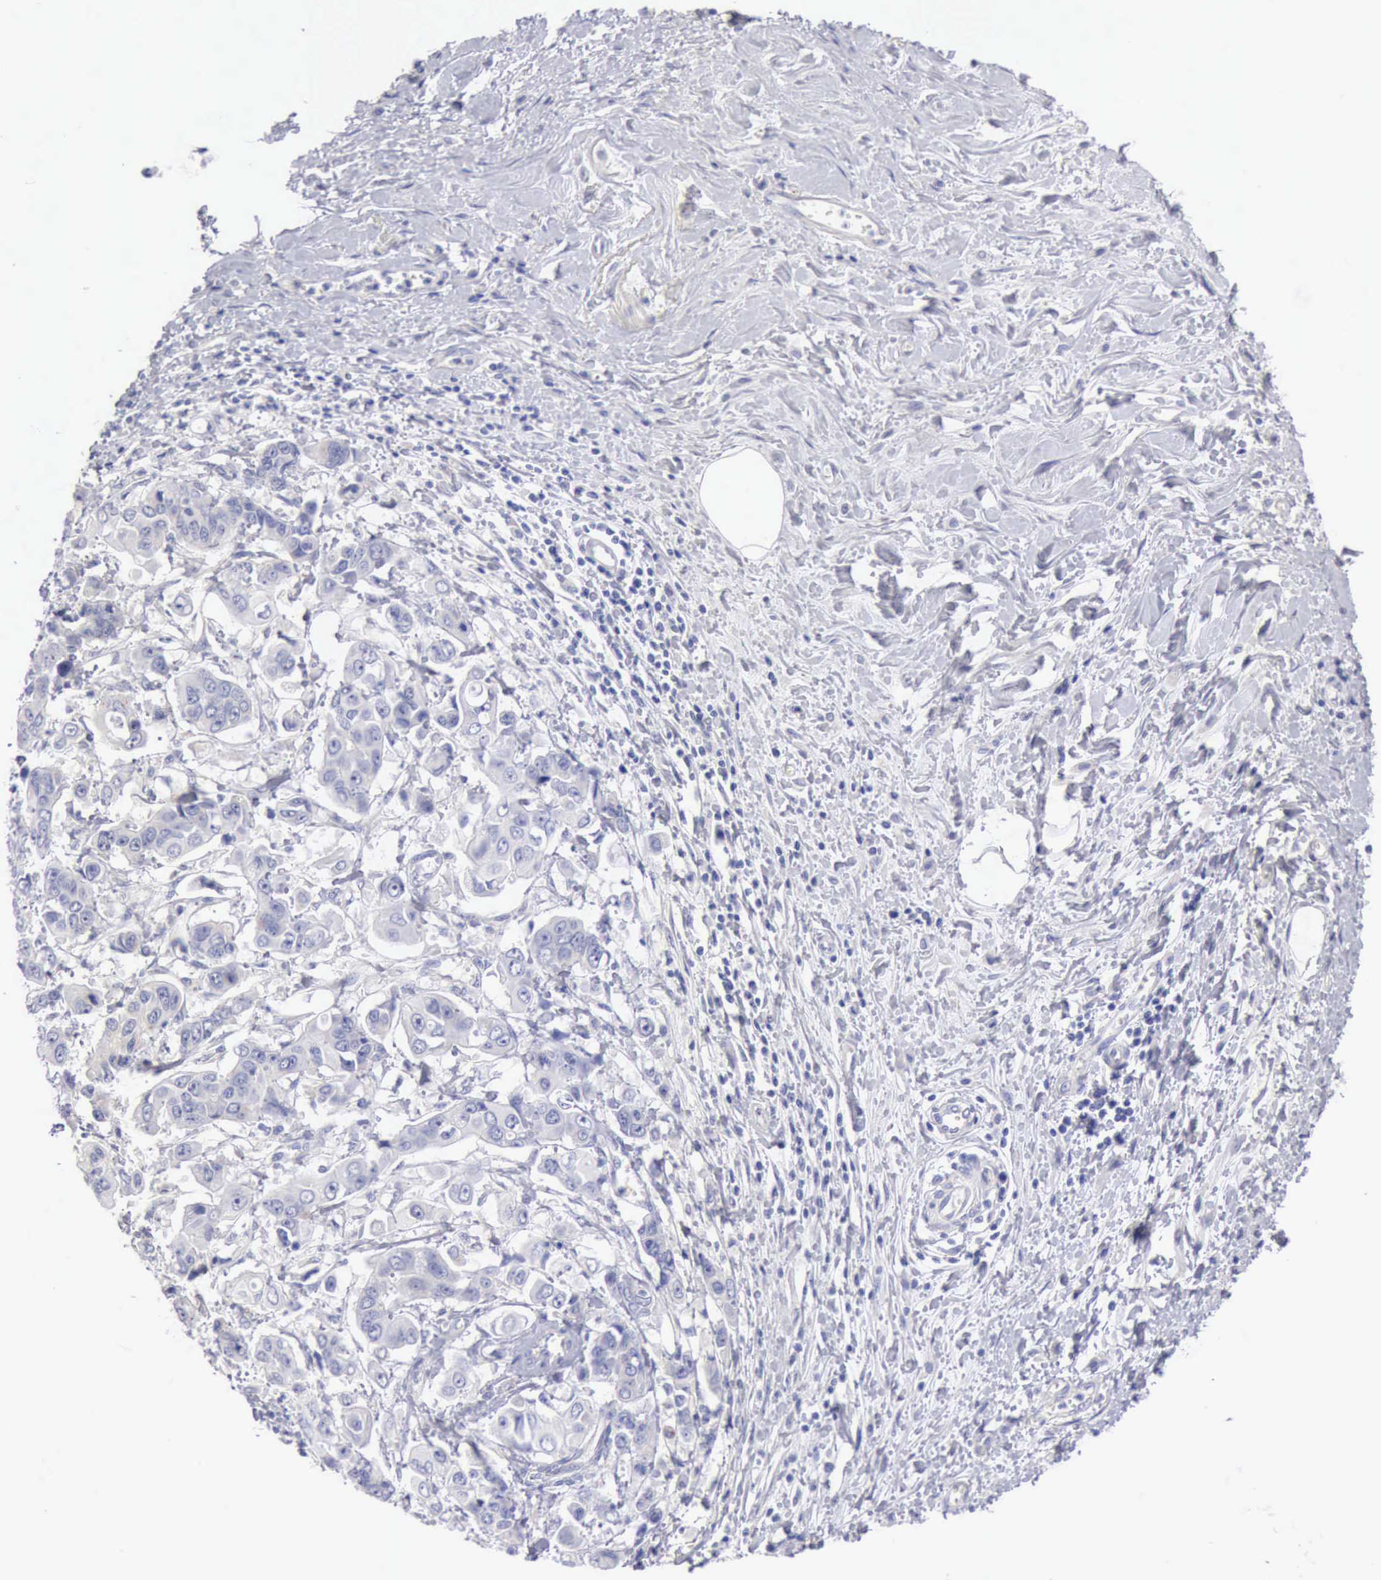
{"staining": {"intensity": "negative", "quantity": "none", "location": "none"}, "tissue": "stomach cancer", "cell_type": "Tumor cells", "image_type": "cancer", "snomed": [{"axis": "morphology", "description": "Adenocarcinoma, NOS"}, {"axis": "topography", "description": "Stomach, upper"}], "caption": "DAB immunohistochemical staining of stomach cancer demonstrates no significant expression in tumor cells. (DAB immunohistochemistry (IHC) with hematoxylin counter stain).", "gene": "APP", "patient": {"sex": "male", "age": 80}}